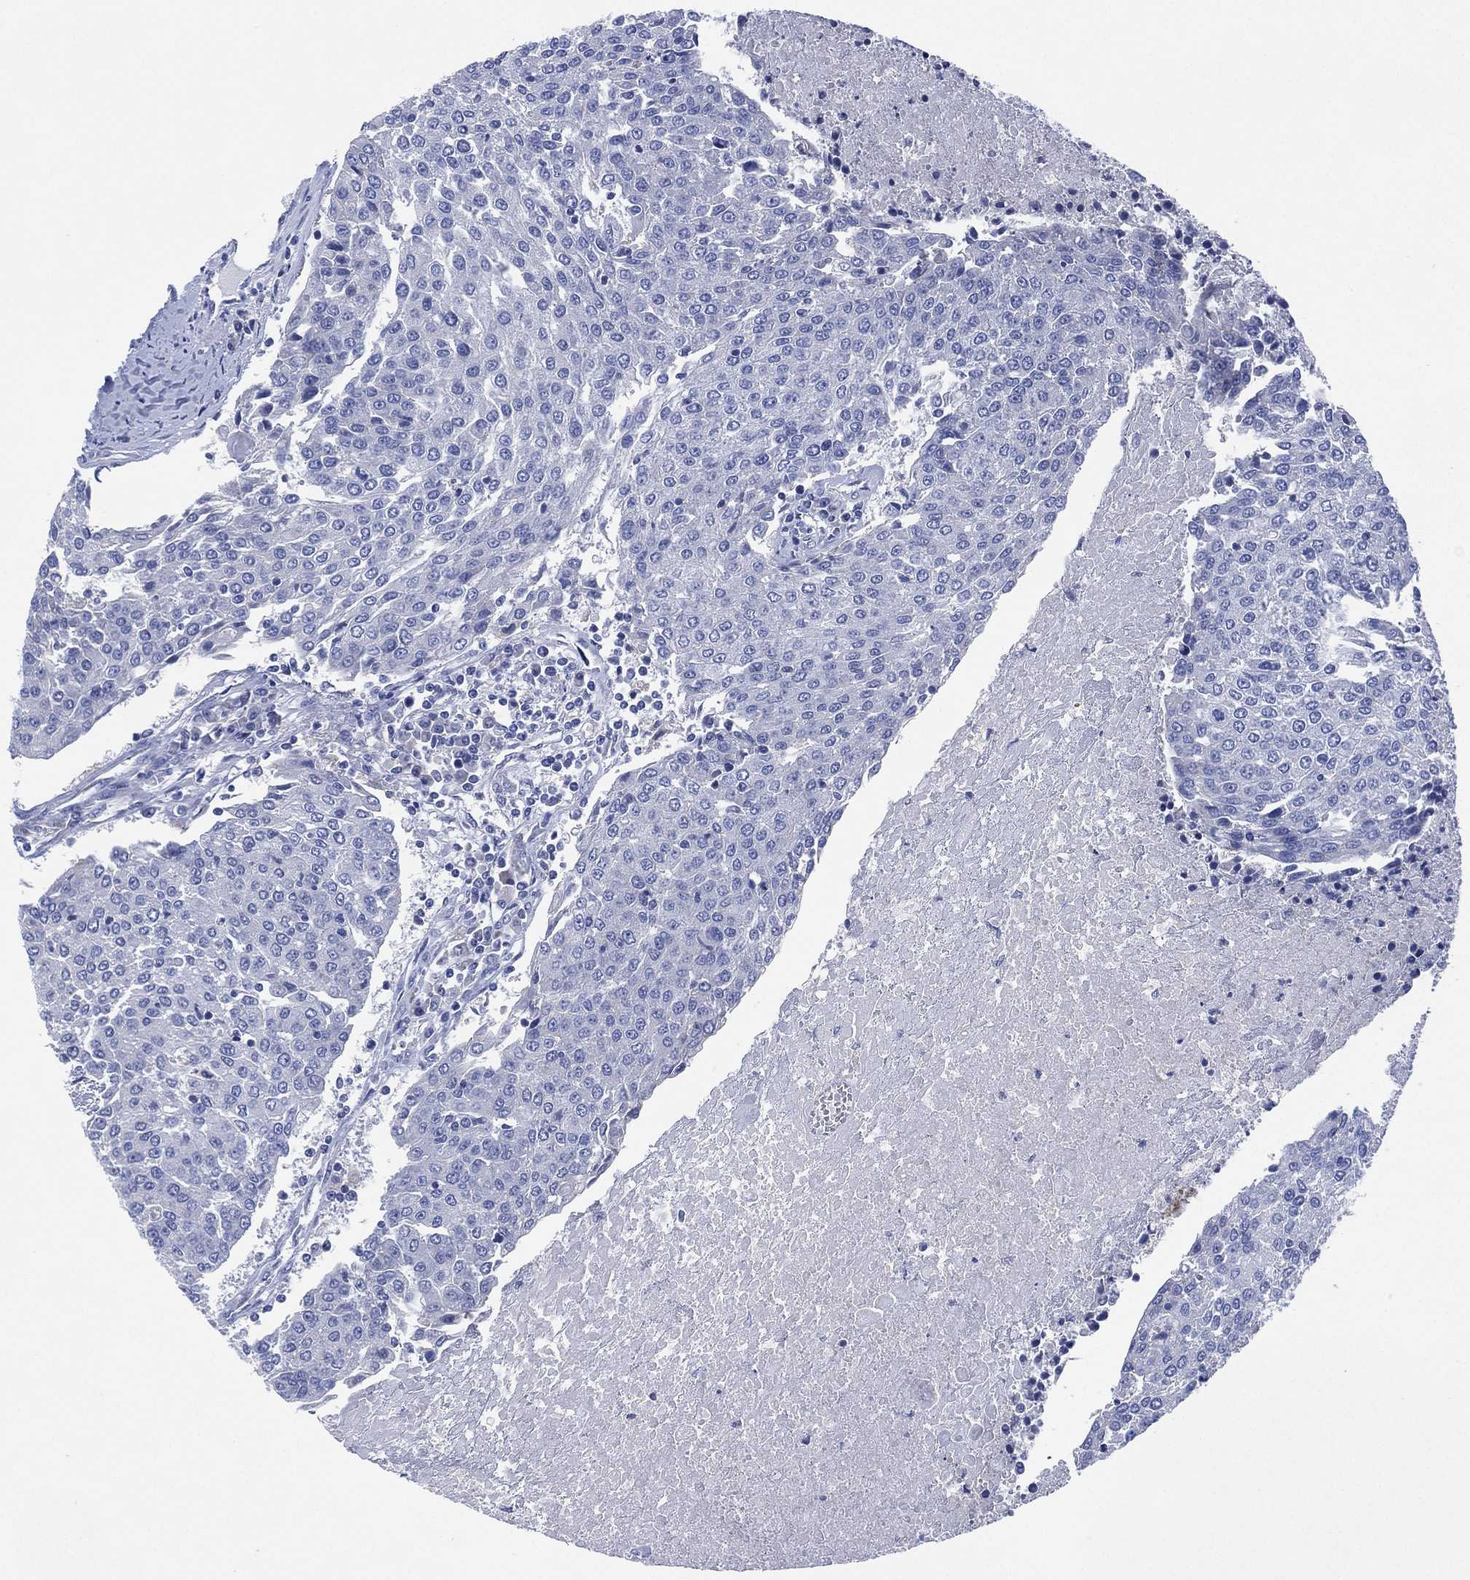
{"staining": {"intensity": "negative", "quantity": "none", "location": "none"}, "tissue": "urothelial cancer", "cell_type": "Tumor cells", "image_type": "cancer", "snomed": [{"axis": "morphology", "description": "Urothelial carcinoma, High grade"}, {"axis": "topography", "description": "Urinary bladder"}], "caption": "Micrograph shows no significant protein staining in tumor cells of urothelial carcinoma (high-grade).", "gene": "CHRNA3", "patient": {"sex": "female", "age": 85}}